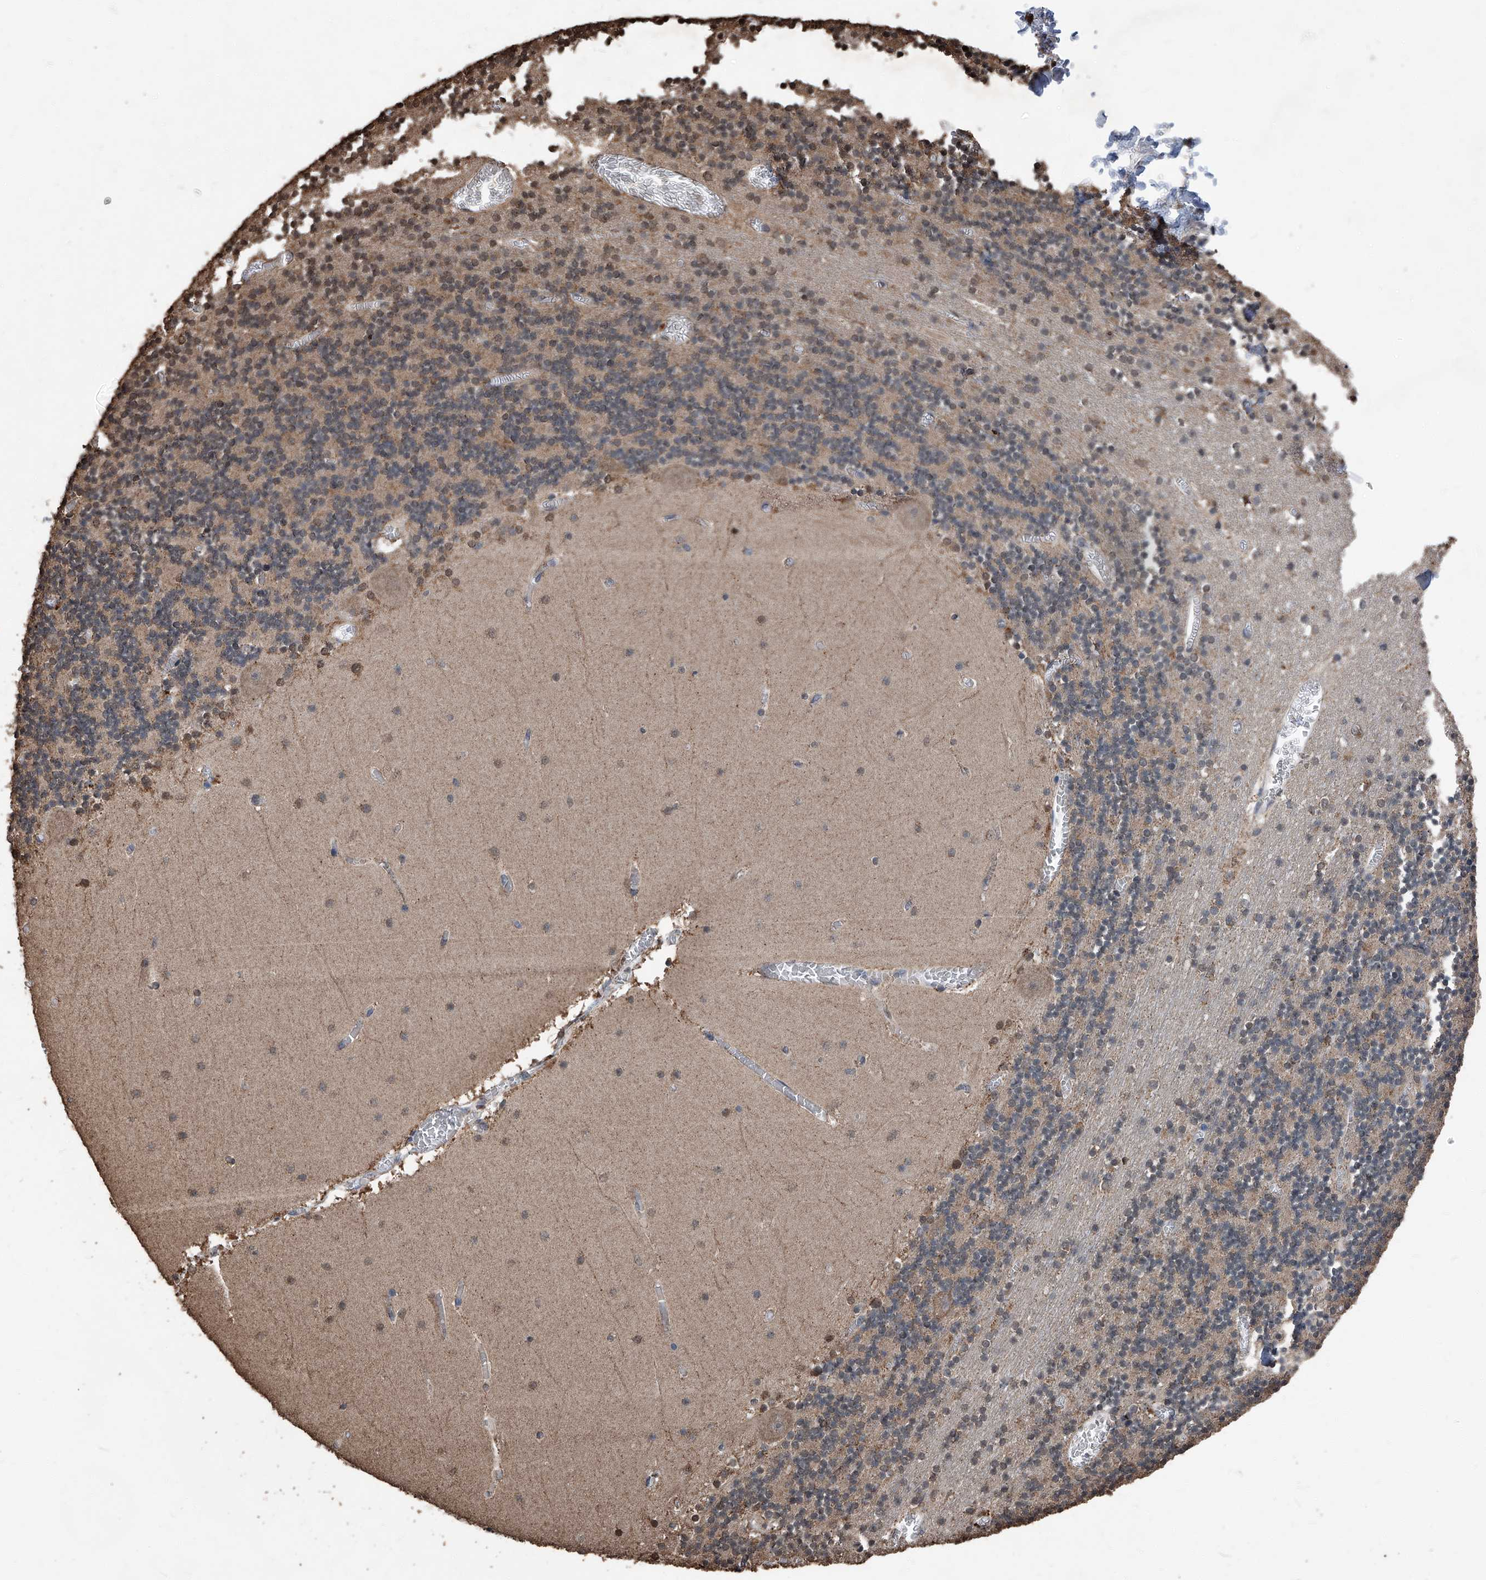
{"staining": {"intensity": "moderate", "quantity": ">75%", "location": "cytoplasmic/membranous"}, "tissue": "cerebellum", "cell_type": "Cells in granular layer", "image_type": "normal", "snomed": [{"axis": "morphology", "description": "Normal tissue, NOS"}, {"axis": "topography", "description": "Cerebellum"}], "caption": "A brown stain labels moderate cytoplasmic/membranous expression of a protein in cells in granular layer of normal human cerebellum. The staining was performed using DAB to visualize the protein expression in brown, while the nuclei were stained in blue with hematoxylin (Magnification: 20x).", "gene": "STARD7", "patient": {"sex": "female", "age": 28}}